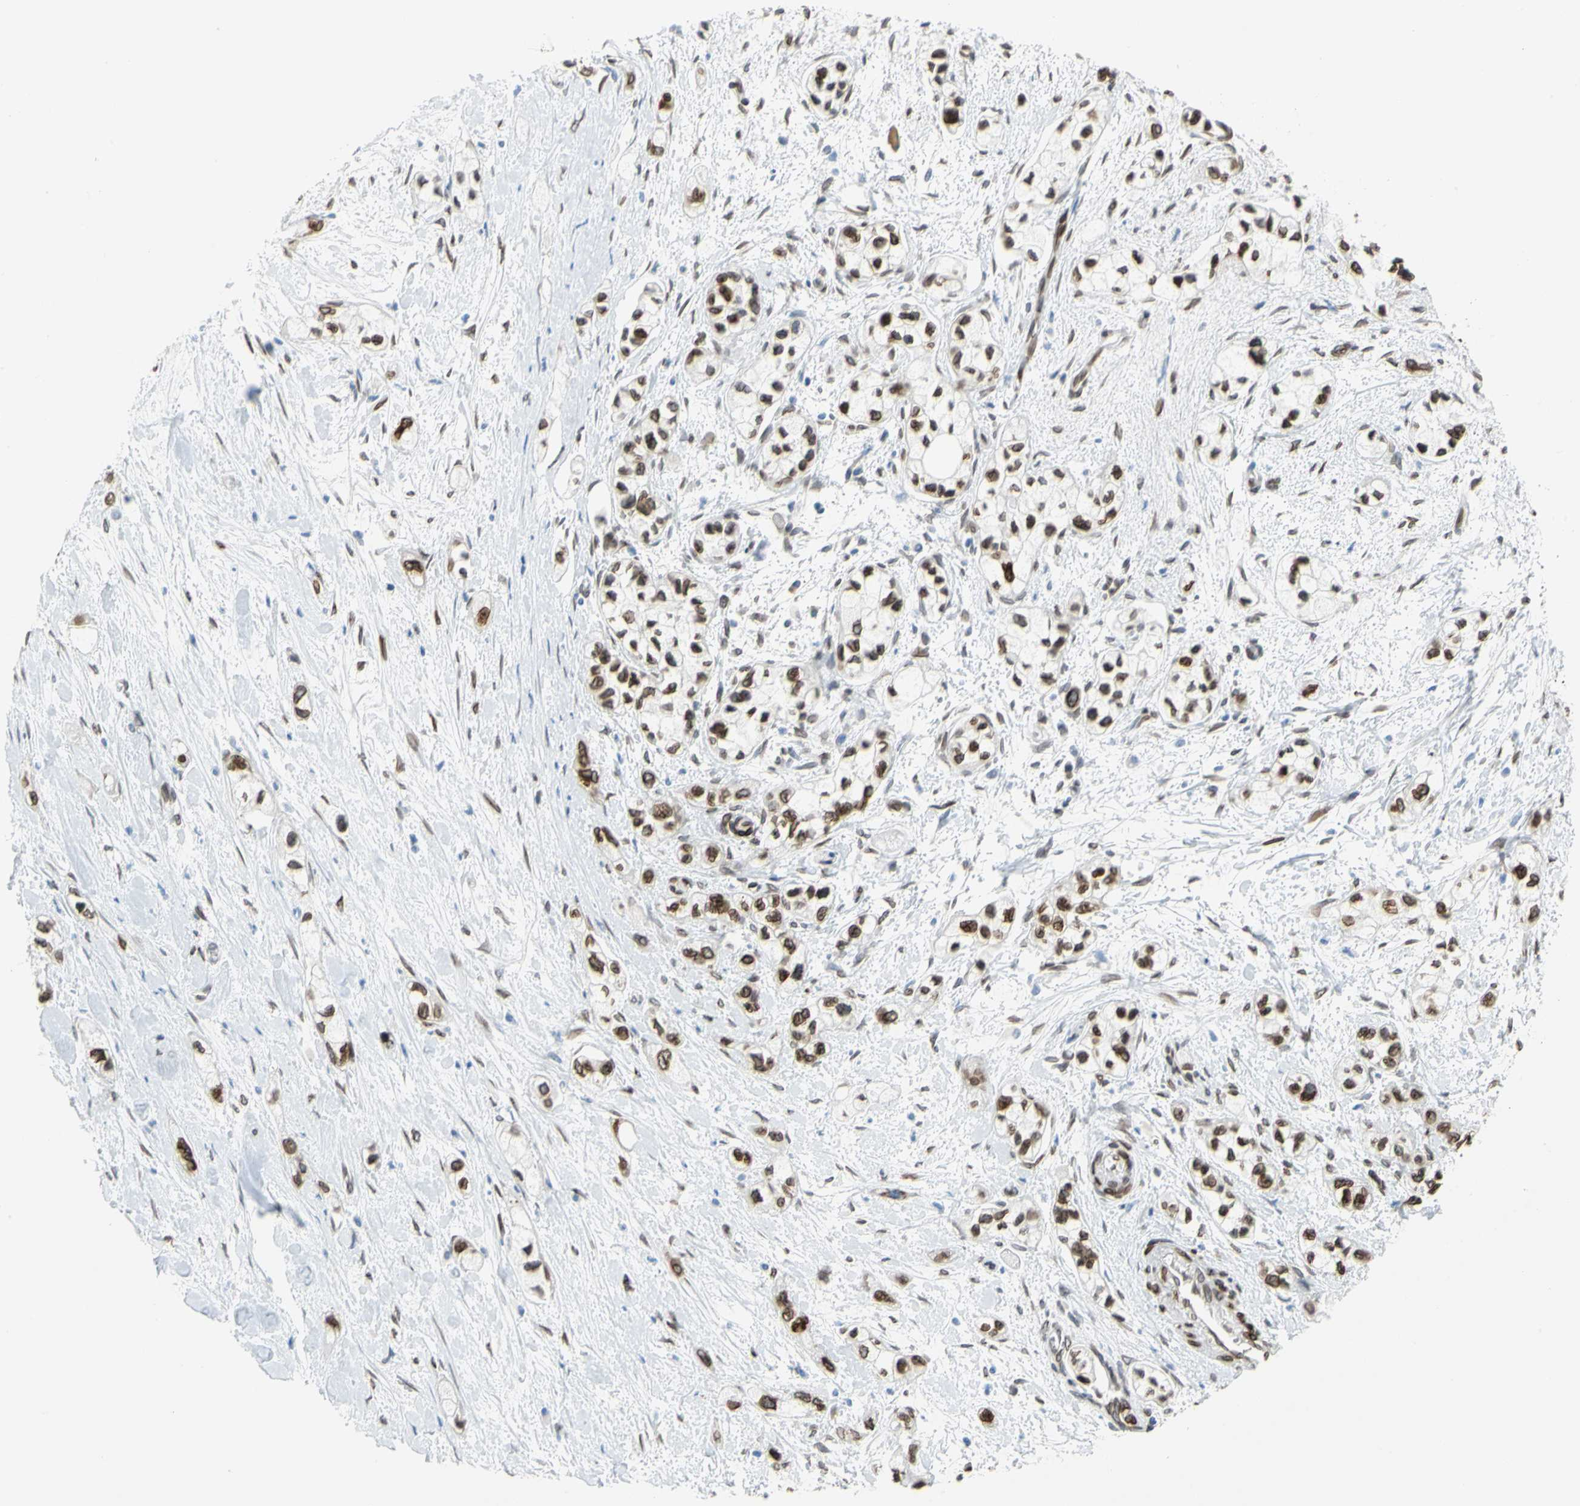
{"staining": {"intensity": "strong", "quantity": ">75%", "location": "cytoplasmic/membranous,nuclear"}, "tissue": "pancreatic cancer", "cell_type": "Tumor cells", "image_type": "cancer", "snomed": [{"axis": "morphology", "description": "Adenocarcinoma, NOS"}, {"axis": "topography", "description": "Pancreas"}], "caption": "The immunohistochemical stain highlights strong cytoplasmic/membranous and nuclear expression in tumor cells of pancreatic adenocarcinoma tissue. (brown staining indicates protein expression, while blue staining denotes nuclei).", "gene": "SUN1", "patient": {"sex": "male", "age": 74}}